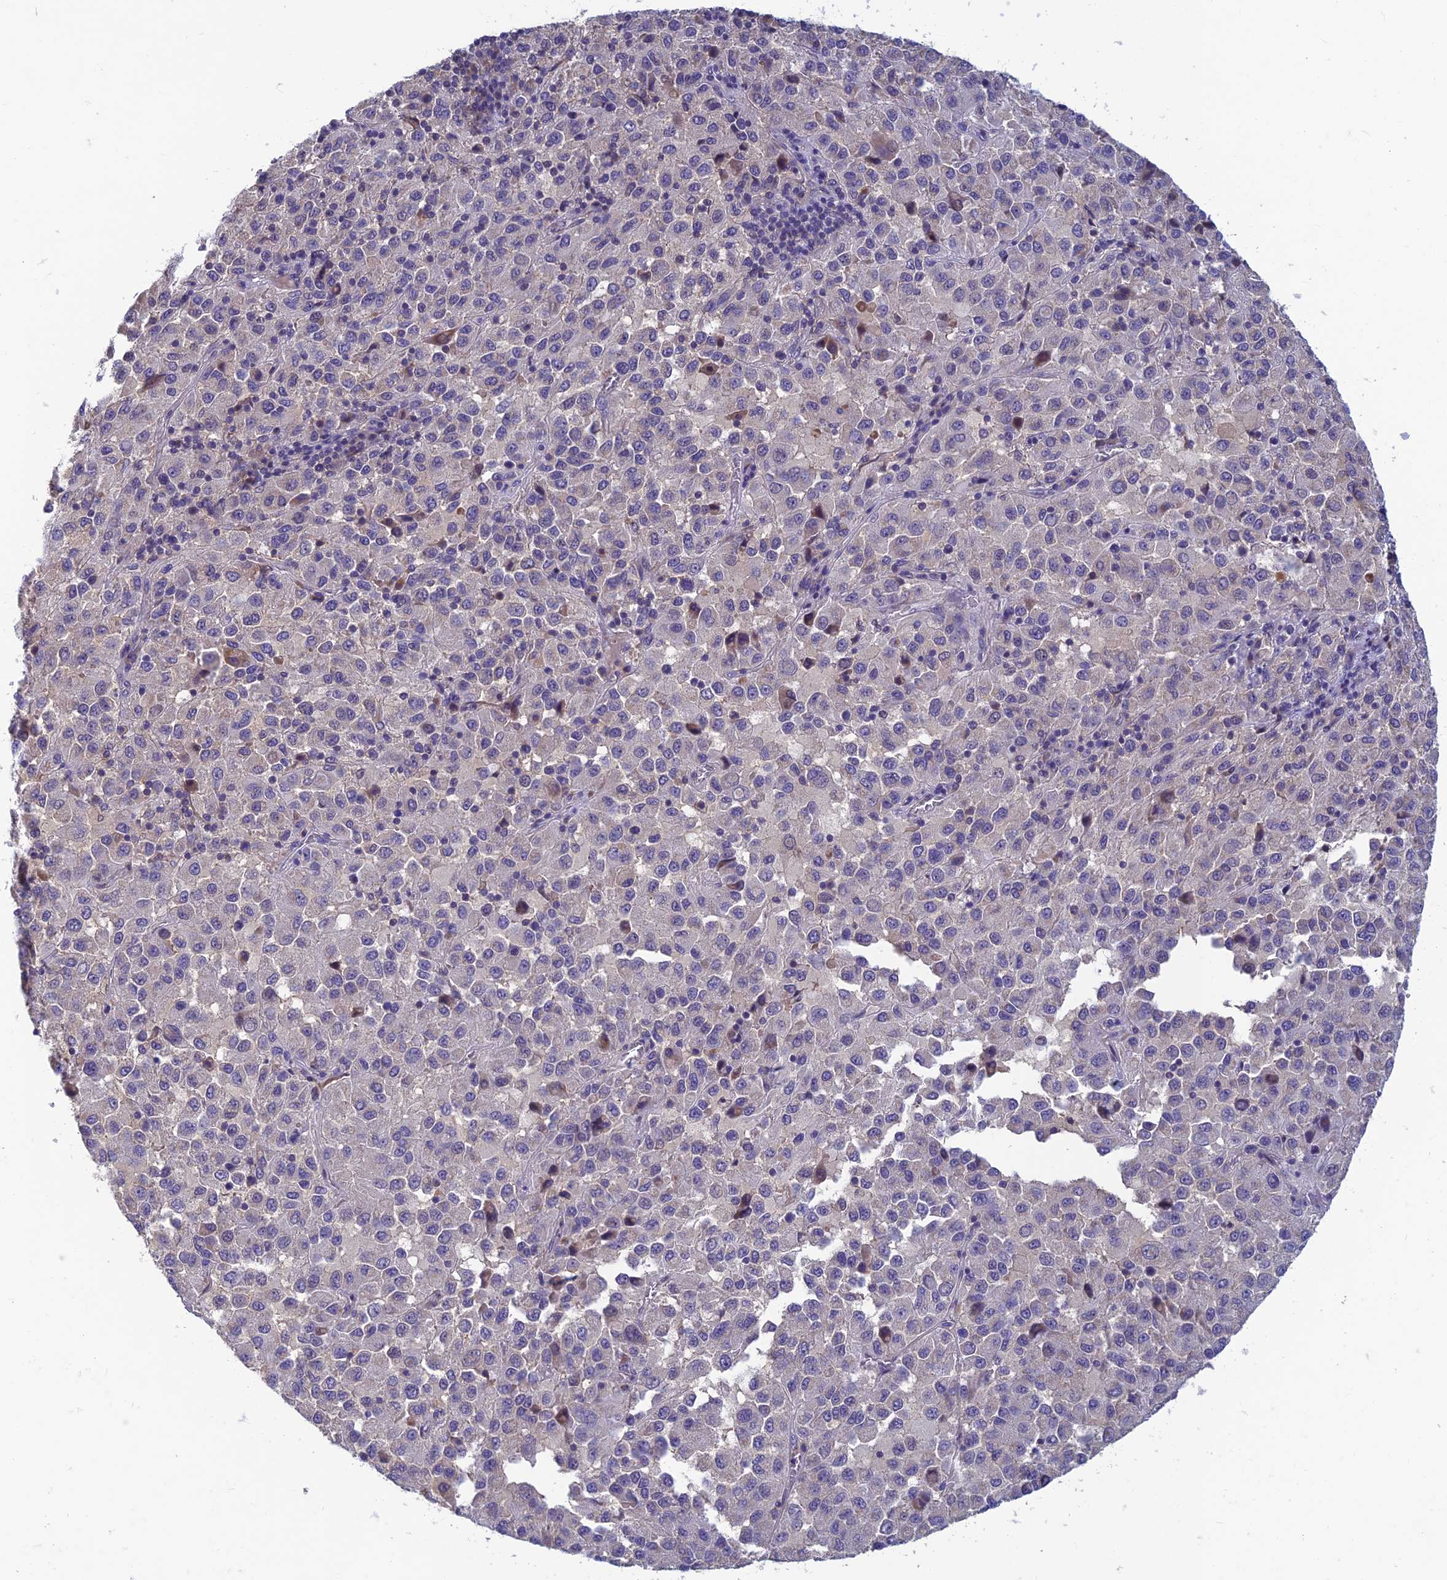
{"staining": {"intensity": "negative", "quantity": "none", "location": "none"}, "tissue": "melanoma", "cell_type": "Tumor cells", "image_type": "cancer", "snomed": [{"axis": "morphology", "description": "Malignant melanoma, Metastatic site"}, {"axis": "topography", "description": "Lung"}], "caption": "Immunohistochemistry histopathology image of melanoma stained for a protein (brown), which exhibits no staining in tumor cells.", "gene": "HECA", "patient": {"sex": "male", "age": 64}}